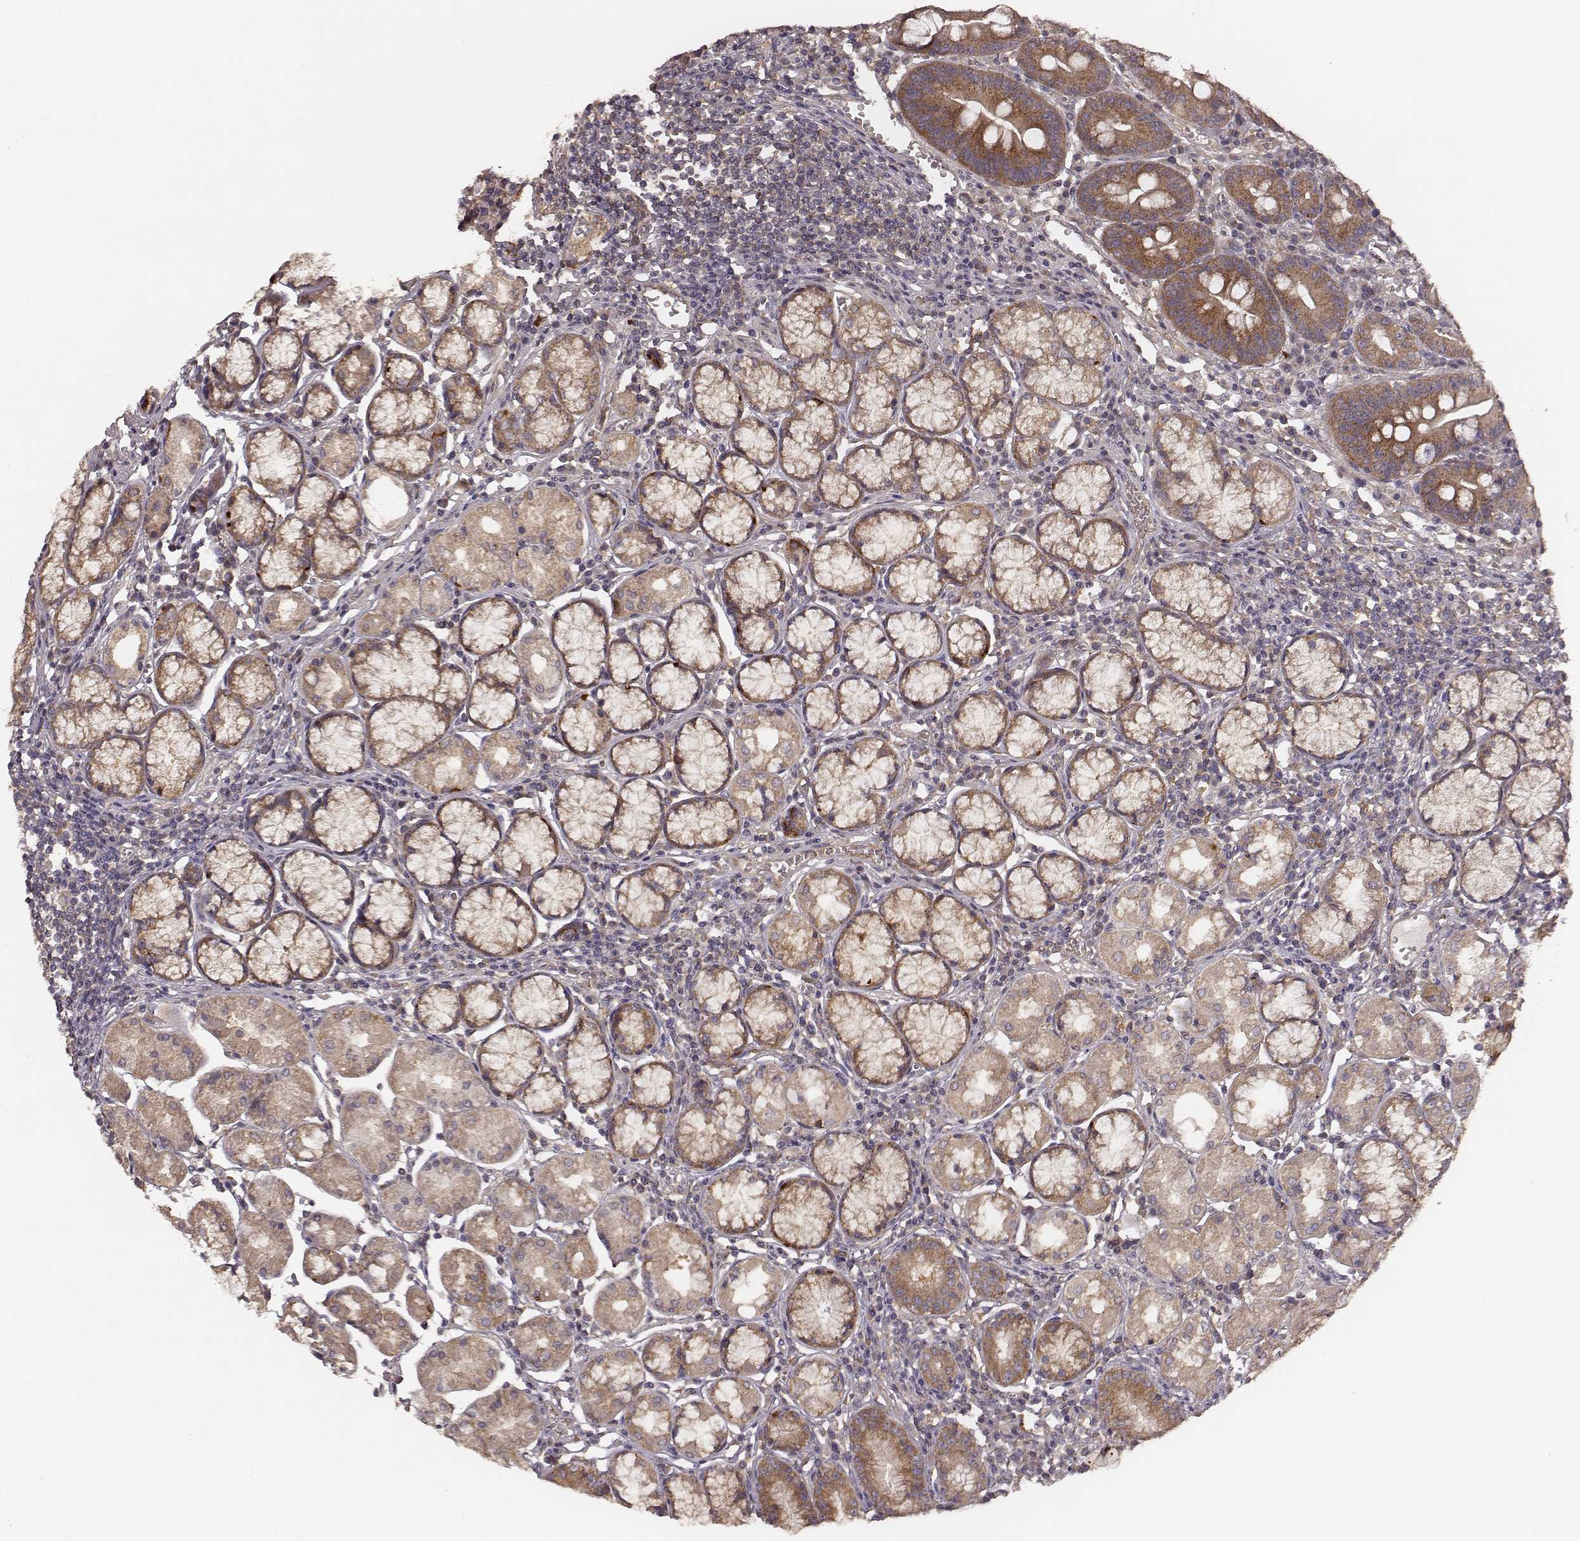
{"staining": {"intensity": "moderate", "quantity": "25%-75%", "location": "cytoplasmic/membranous"}, "tissue": "stomach", "cell_type": "Glandular cells", "image_type": "normal", "snomed": [{"axis": "morphology", "description": "Normal tissue, NOS"}, {"axis": "topography", "description": "Stomach"}], "caption": "Immunohistochemistry (IHC) of unremarkable human stomach exhibits medium levels of moderate cytoplasmic/membranous expression in approximately 25%-75% of glandular cells. Using DAB (brown) and hematoxylin (blue) stains, captured at high magnification using brightfield microscopy.", "gene": "VPS26A", "patient": {"sex": "male", "age": 55}}